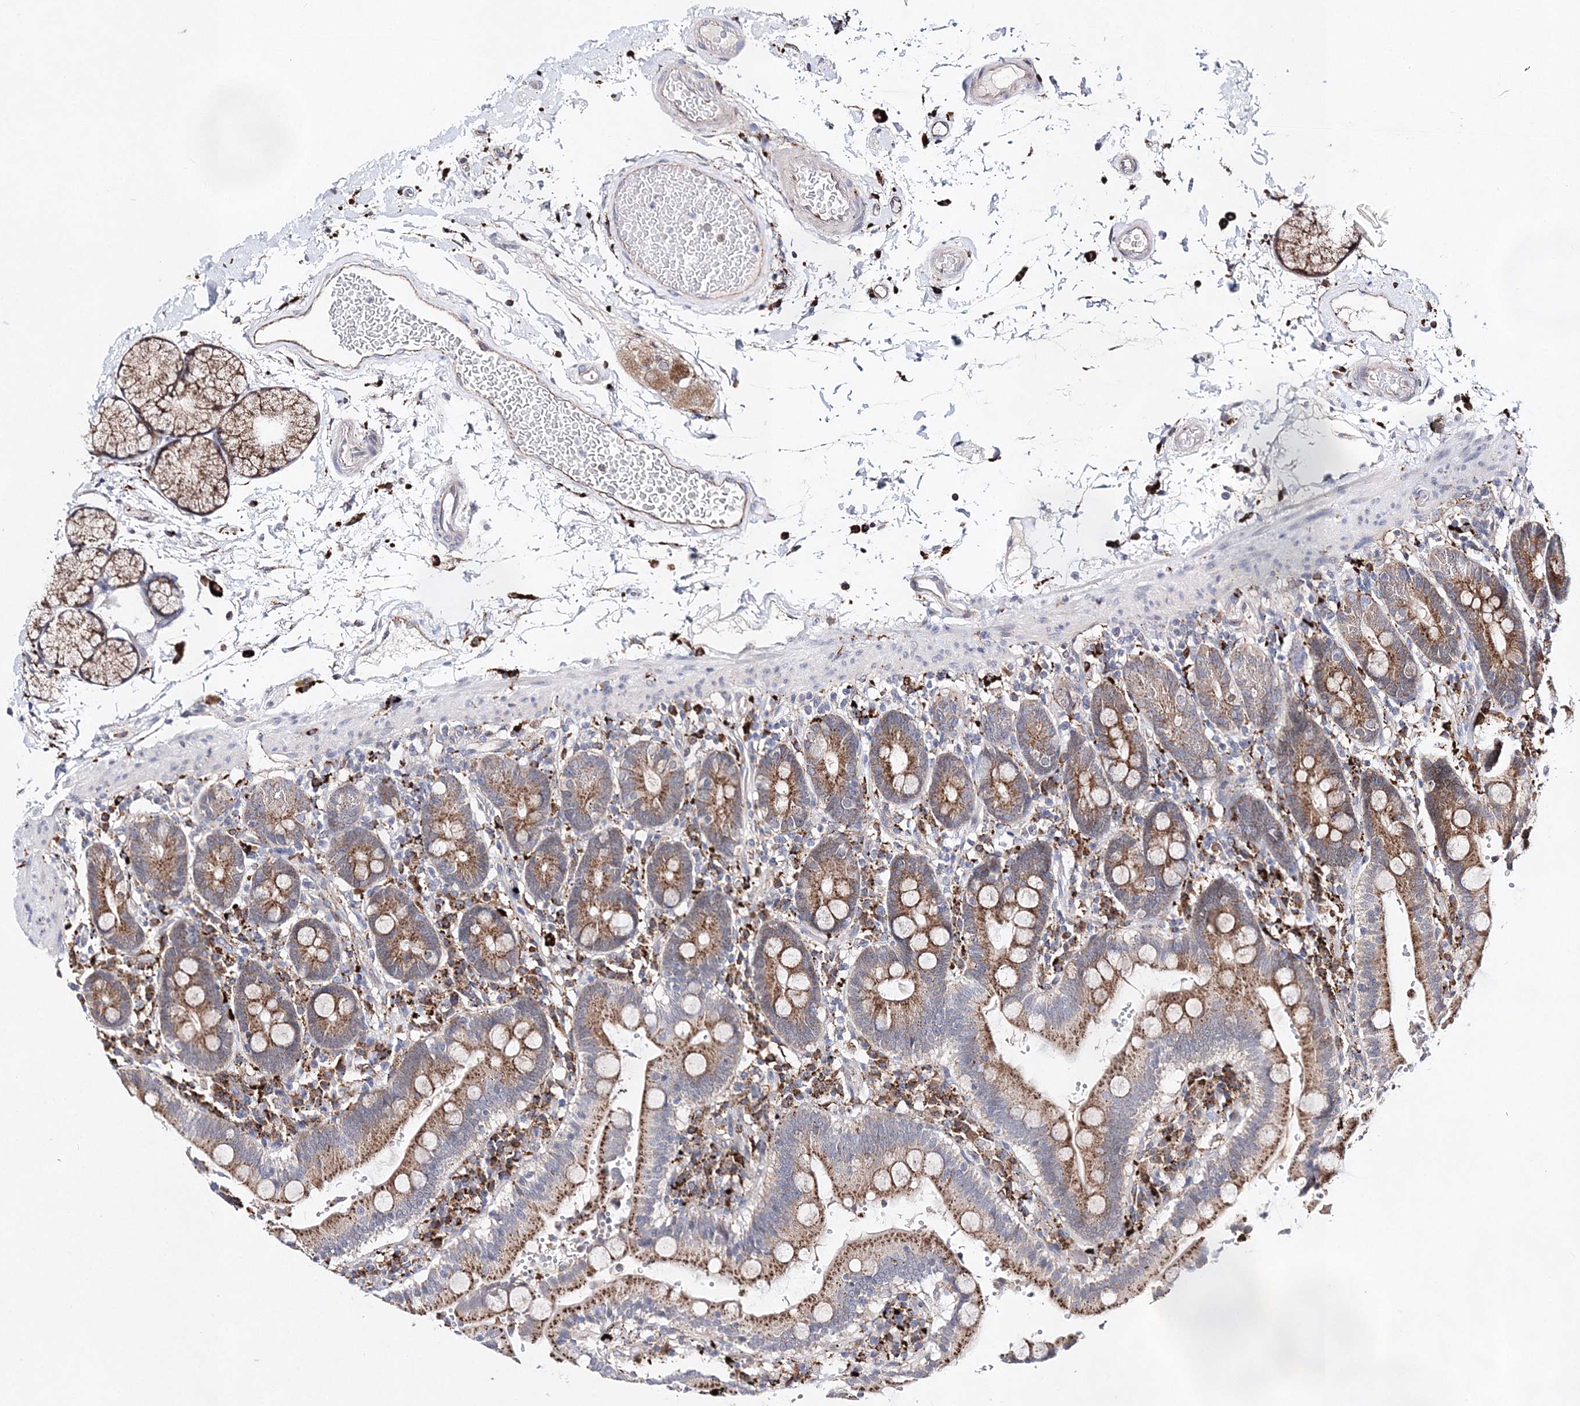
{"staining": {"intensity": "moderate", "quantity": ">75%", "location": "cytoplasmic/membranous"}, "tissue": "duodenum", "cell_type": "Glandular cells", "image_type": "normal", "snomed": [{"axis": "morphology", "description": "Normal tissue, NOS"}, {"axis": "topography", "description": "Small intestine, NOS"}], "caption": "Moderate cytoplasmic/membranous positivity is appreciated in approximately >75% of glandular cells in unremarkable duodenum.", "gene": "C3orf38", "patient": {"sex": "female", "age": 71}}